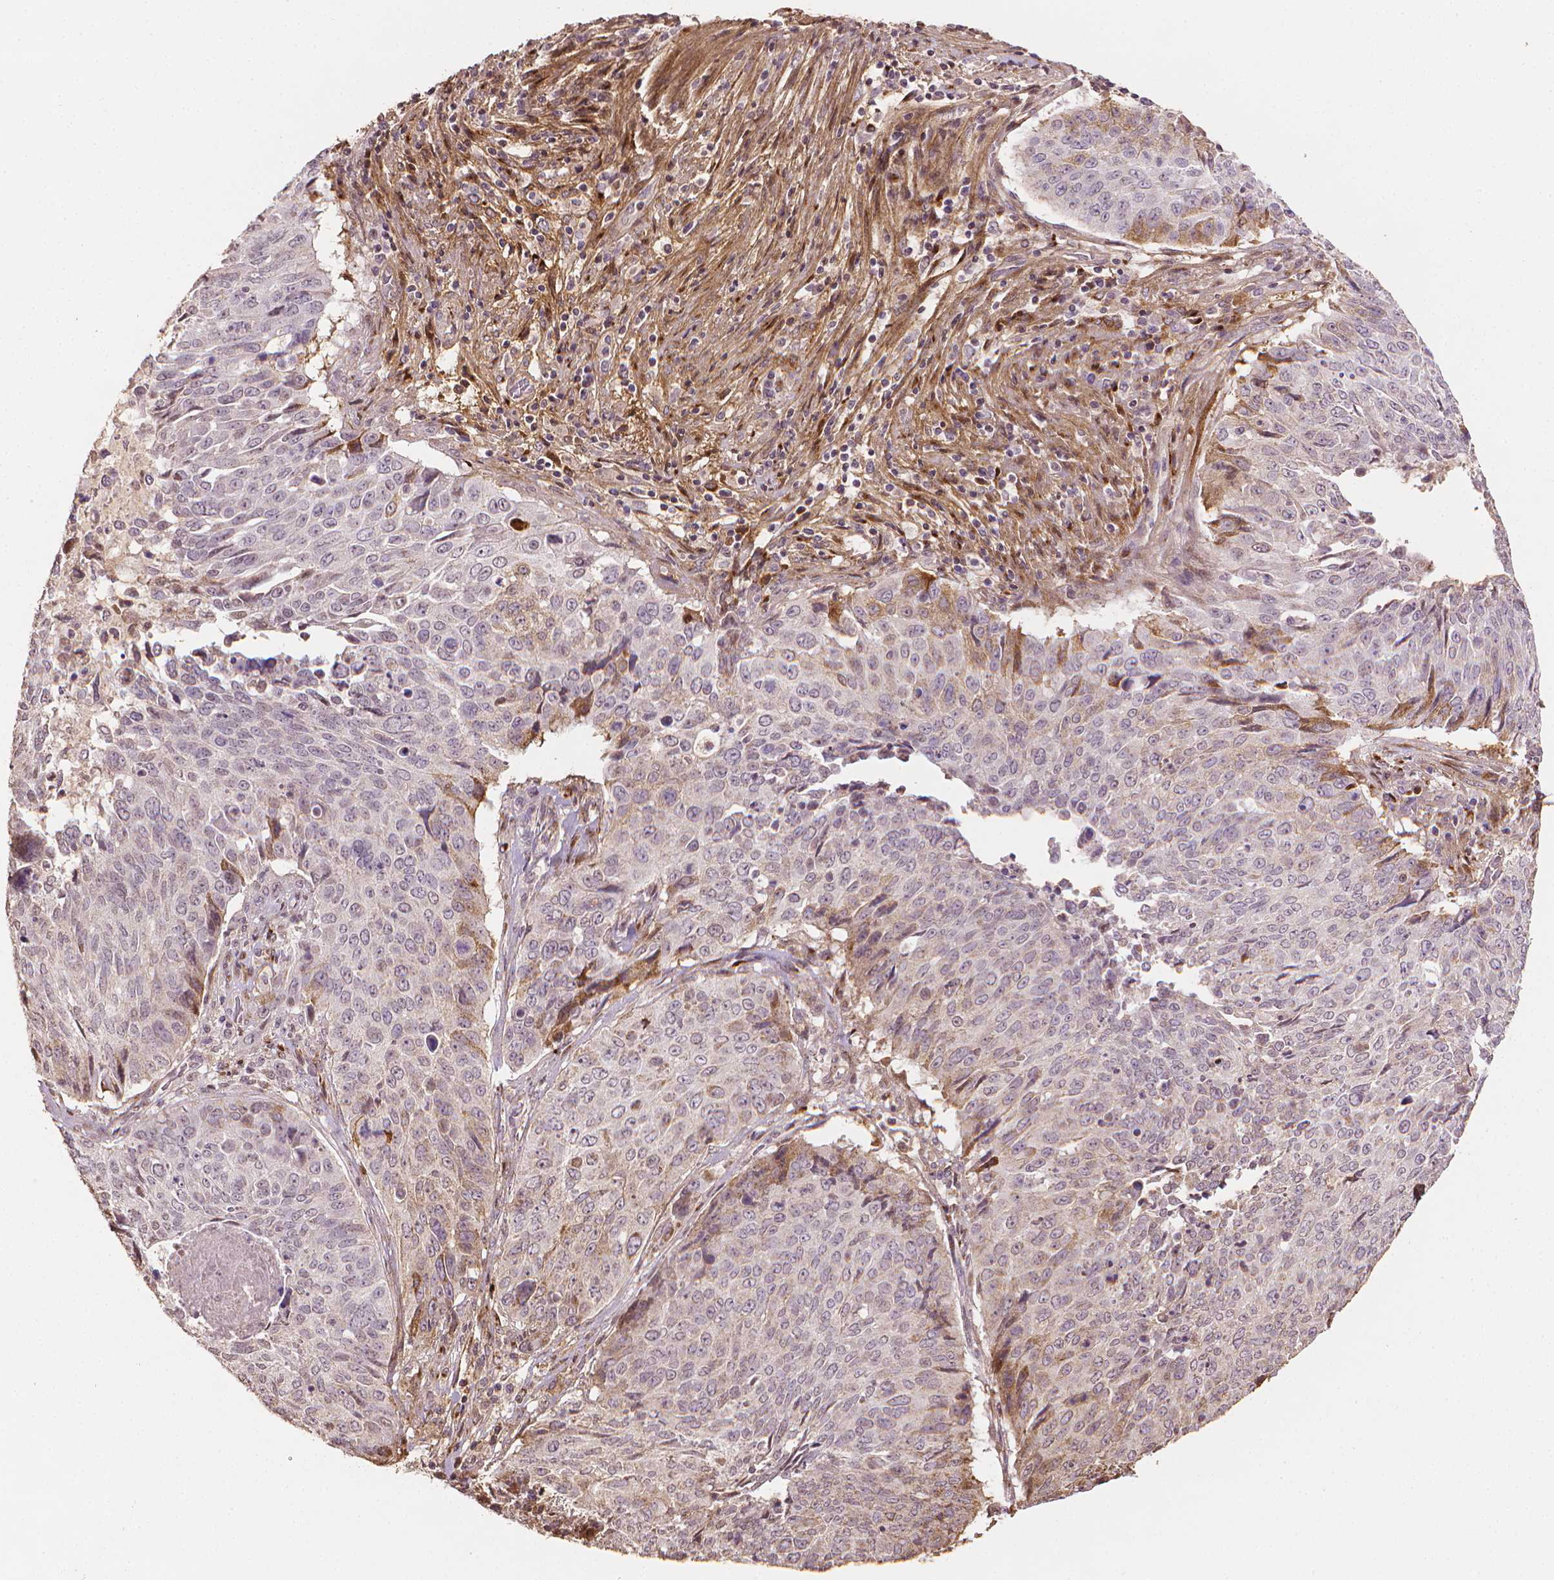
{"staining": {"intensity": "moderate", "quantity": "<25%", "location": "cytoplasmic/membranous"}, "tissue": "lung cancer", "cell_type": "Tumor cells", "image_type": "cancer", "snomed": [{"axis": "morphology", "description": "Normal tissue, NOS"}, {"axis": "morphology", "description": "Squamous cell carcinoma, NOS"}, {"axis": "topography", "description": "Bronchus"}, {"axis": "topography", "description": "Lung"}], "caption": "High-power microscopy captured an IHC micrograph of lung cancer (squamous cell carcinoma), revealing moderate cytoplasmic/membranous staining in about <25% of tumor cells. (Brightfield microscopy of DAB IHC at high magnification).", "gene": "DCN", "patient": {"sex": "male", "age": 64}}